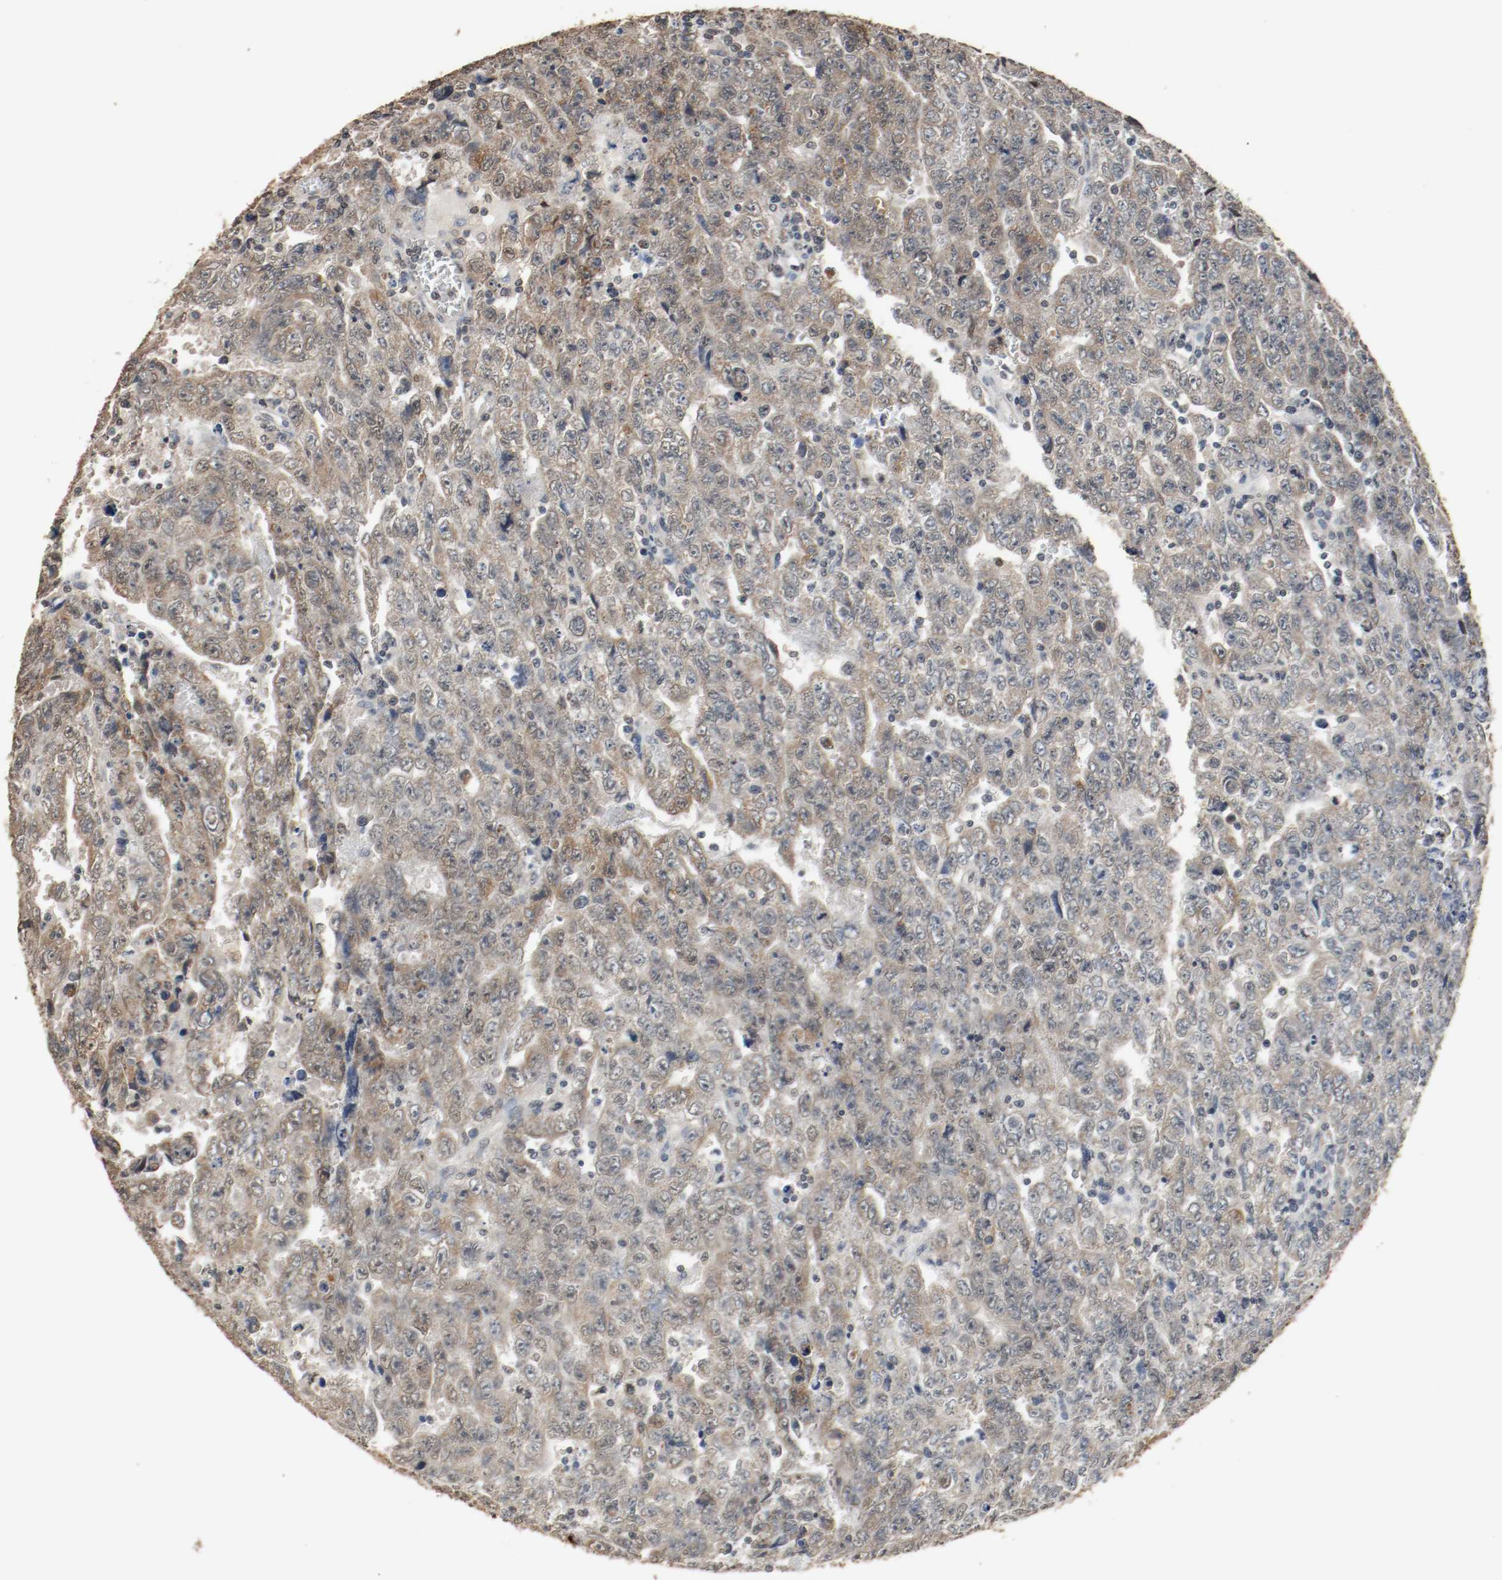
{"staining": {"intensity": "moderate", "quantity": "25%-75%", "location": "cytoplasmic/membranous"}, "tissue": "testis cancer", "cell_type": "Tumor cells", "image_type": "cancer", "snomed": [{"axis": "morphology", "description": "Carcinoma, Embryonal, NOS"}, {"axis": "topography", "description": "Testis"}], "caption": "This photomicrograph exhibits IHC staining of human embryonal carcinoma (testis), with medium moderate cytoplasmic/membranous positivity in approximately 25%-75% of tumor cells.", "gene": "RTN4", "patient": {"sex": "male", "age": 28}}